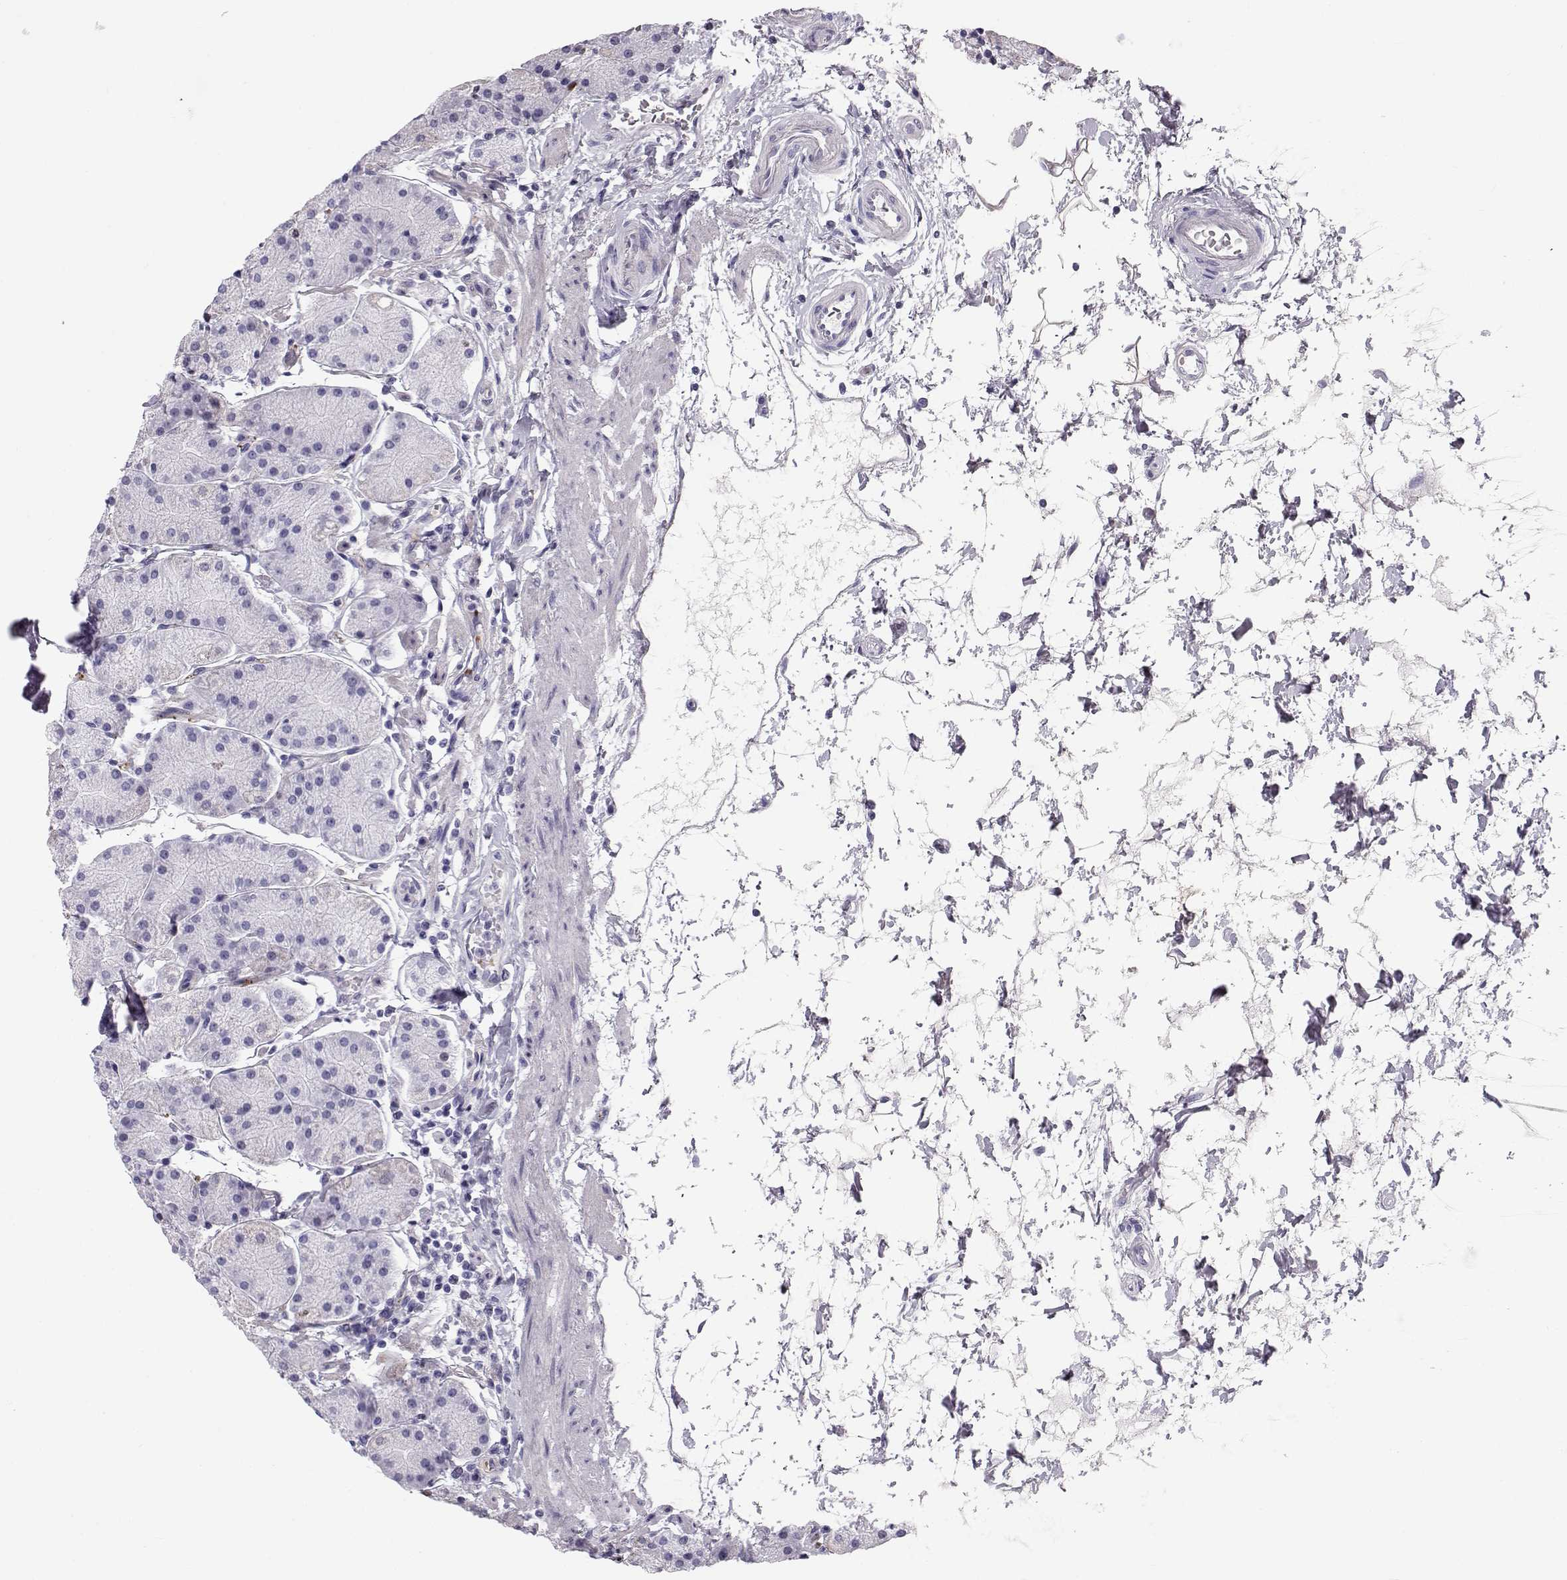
{"staining": {"intensity": "negative", "quantity": "none", "location": "none"}, "tissue": "stomach", "cell_type": "Glandular cells", "image_type": "normal", "snomed": [{"axis": "morphology", "description": "Normal tissue, NOS"}, {"axis": "topography", "description": "Stomach"}], "caption": "IHC of normal human stomach demonstrates no staining in glandular cells.", "gene": "RD3", "patient": {"sex": "male", "age": 54}}